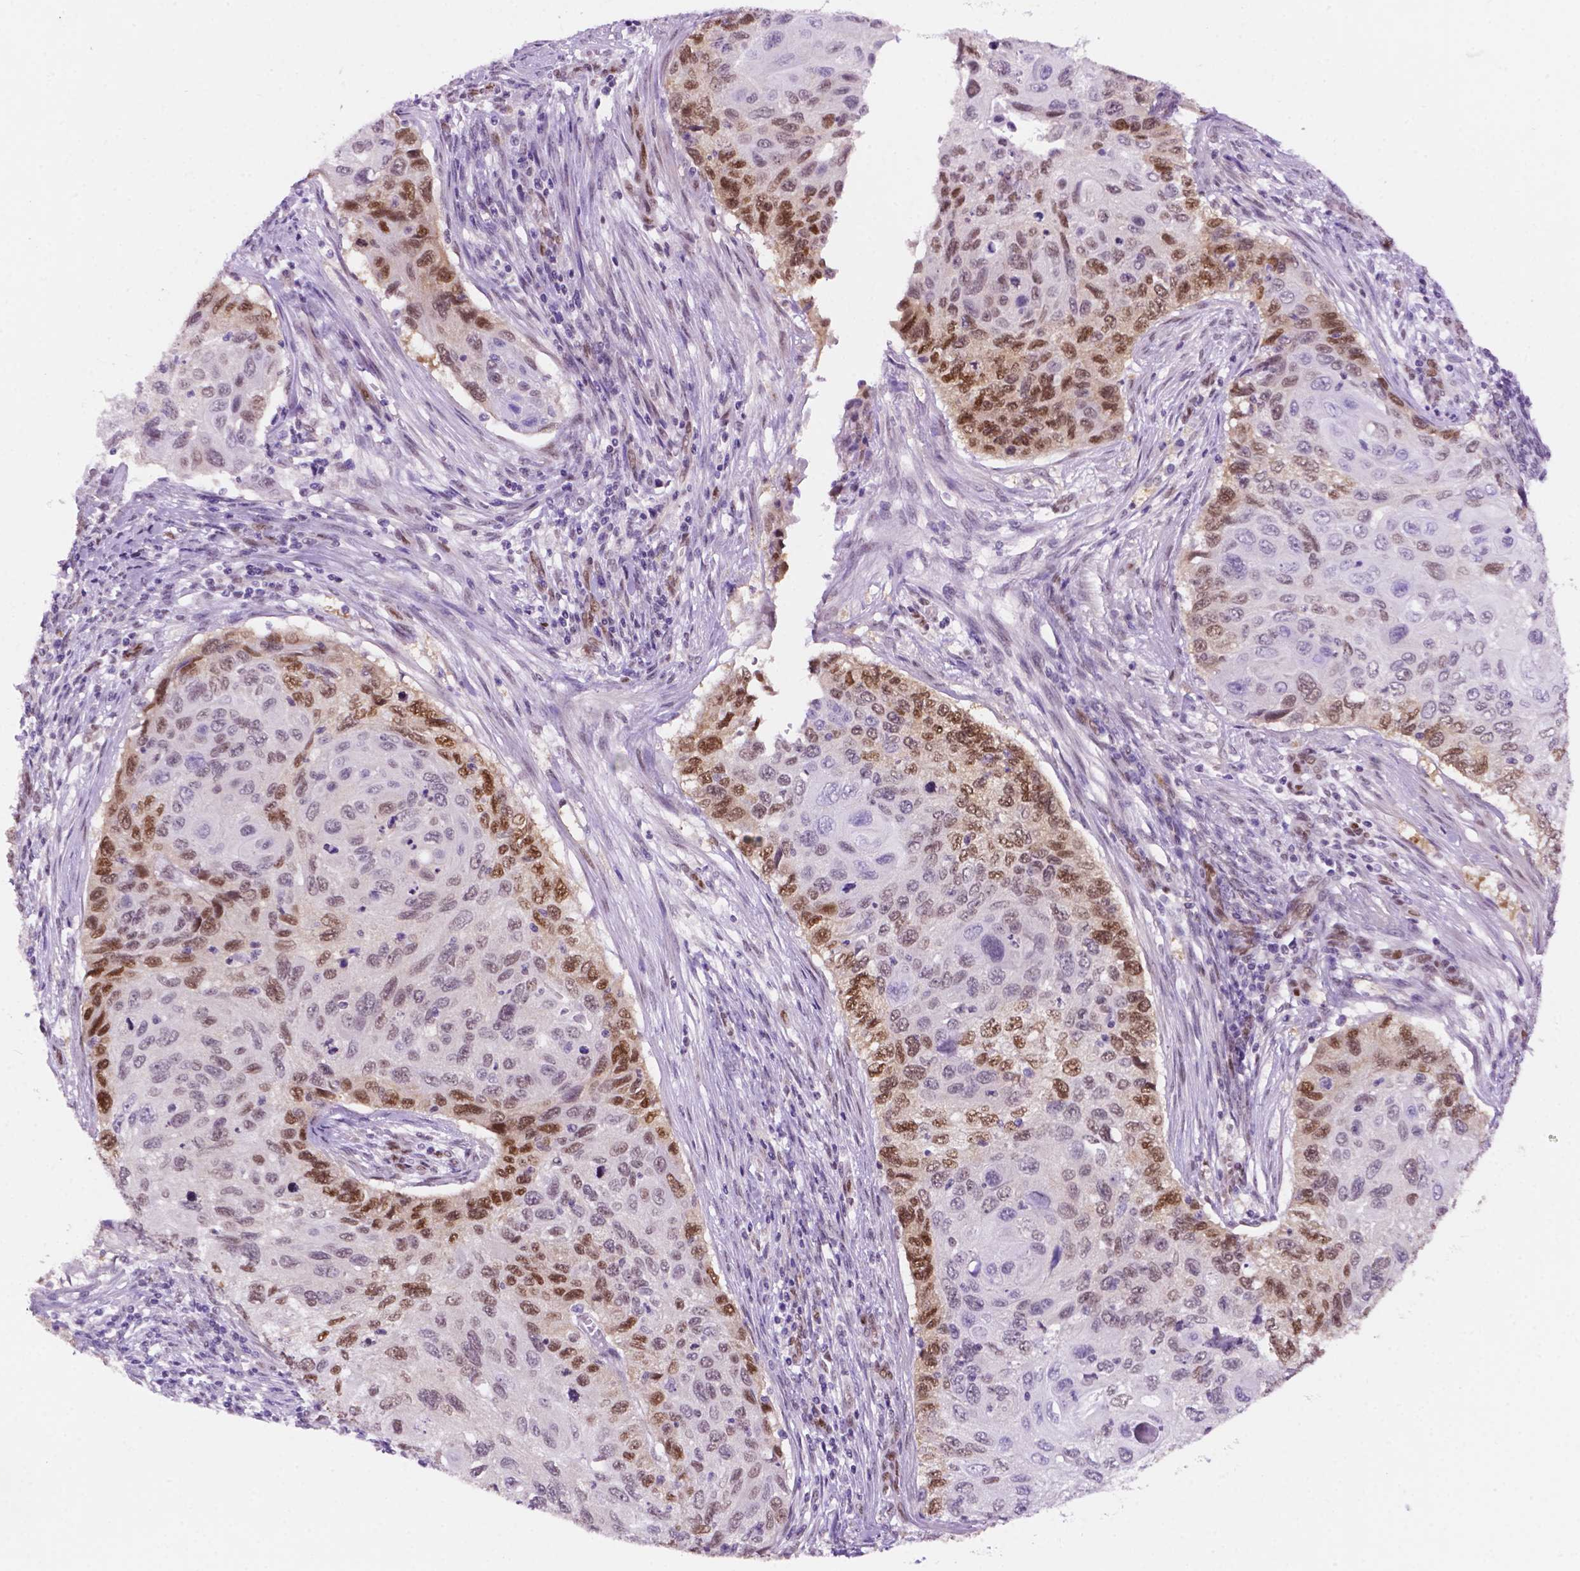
{"staining": {"intensity": "moderate", "quantity": "25%-75%", "location": "nuclear"}, "tissue": "cervical cancer", "cell_type": "Tumor cells", "image_type": "cancer", "snomed": [{"axis": "morphology", "description": "Squamous cell carcinoma, NOS"}, {"axis": "topography", "description": "Cervix"}], "caption": "High-power microscopy captured an immunohistochemistry (IHC) micrograph of squamous cell carcinoma (cervical), revealing moderate nuclear positivity in about 25%-75% of tumor cells.", "gene": "ERF", "patient": {"sex": "female", "age": 70}}